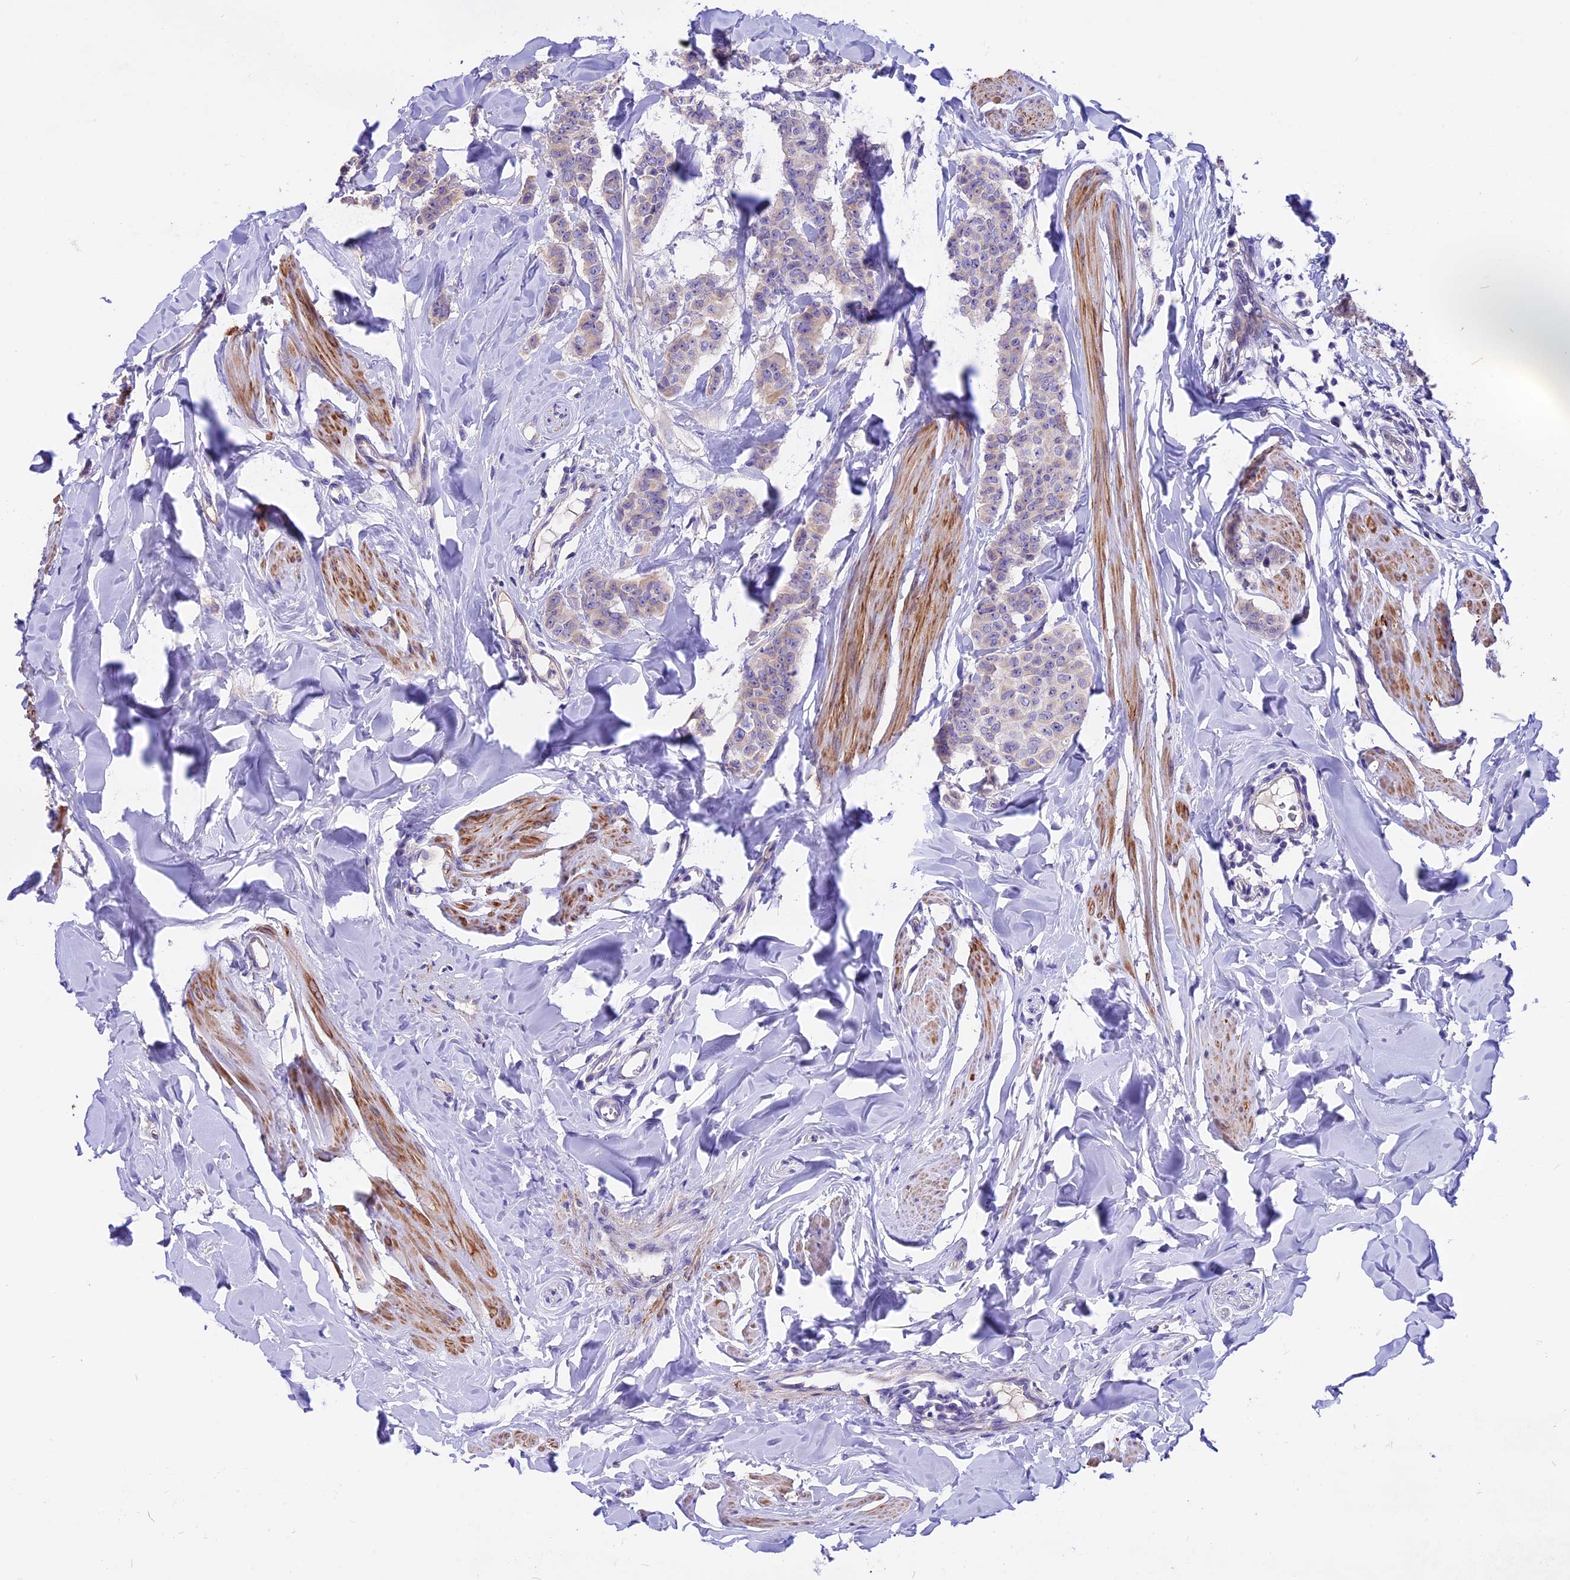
{"staining": {"intensity": "weak", "quantity": "25%-75%", "location": "cytoplasmic/membranous"}, "tissue": "breast cancer", "cell_type": "Tumor cells", "image_type": "cancer", "snomed": [{"axis": "morphology", "description": "Duct carcinoma"}, {"axis": "topography", "description": "Breast"}], "caption": "Approximately 25%-75% of tumor cells in human intraductal carcinoma (breast) show weak cytoplasmic/membranous protein staining as visualized by brown immunohistochemical staining.", "gene": "ANO3", "patient": {"sex": "female", "age": 40}}